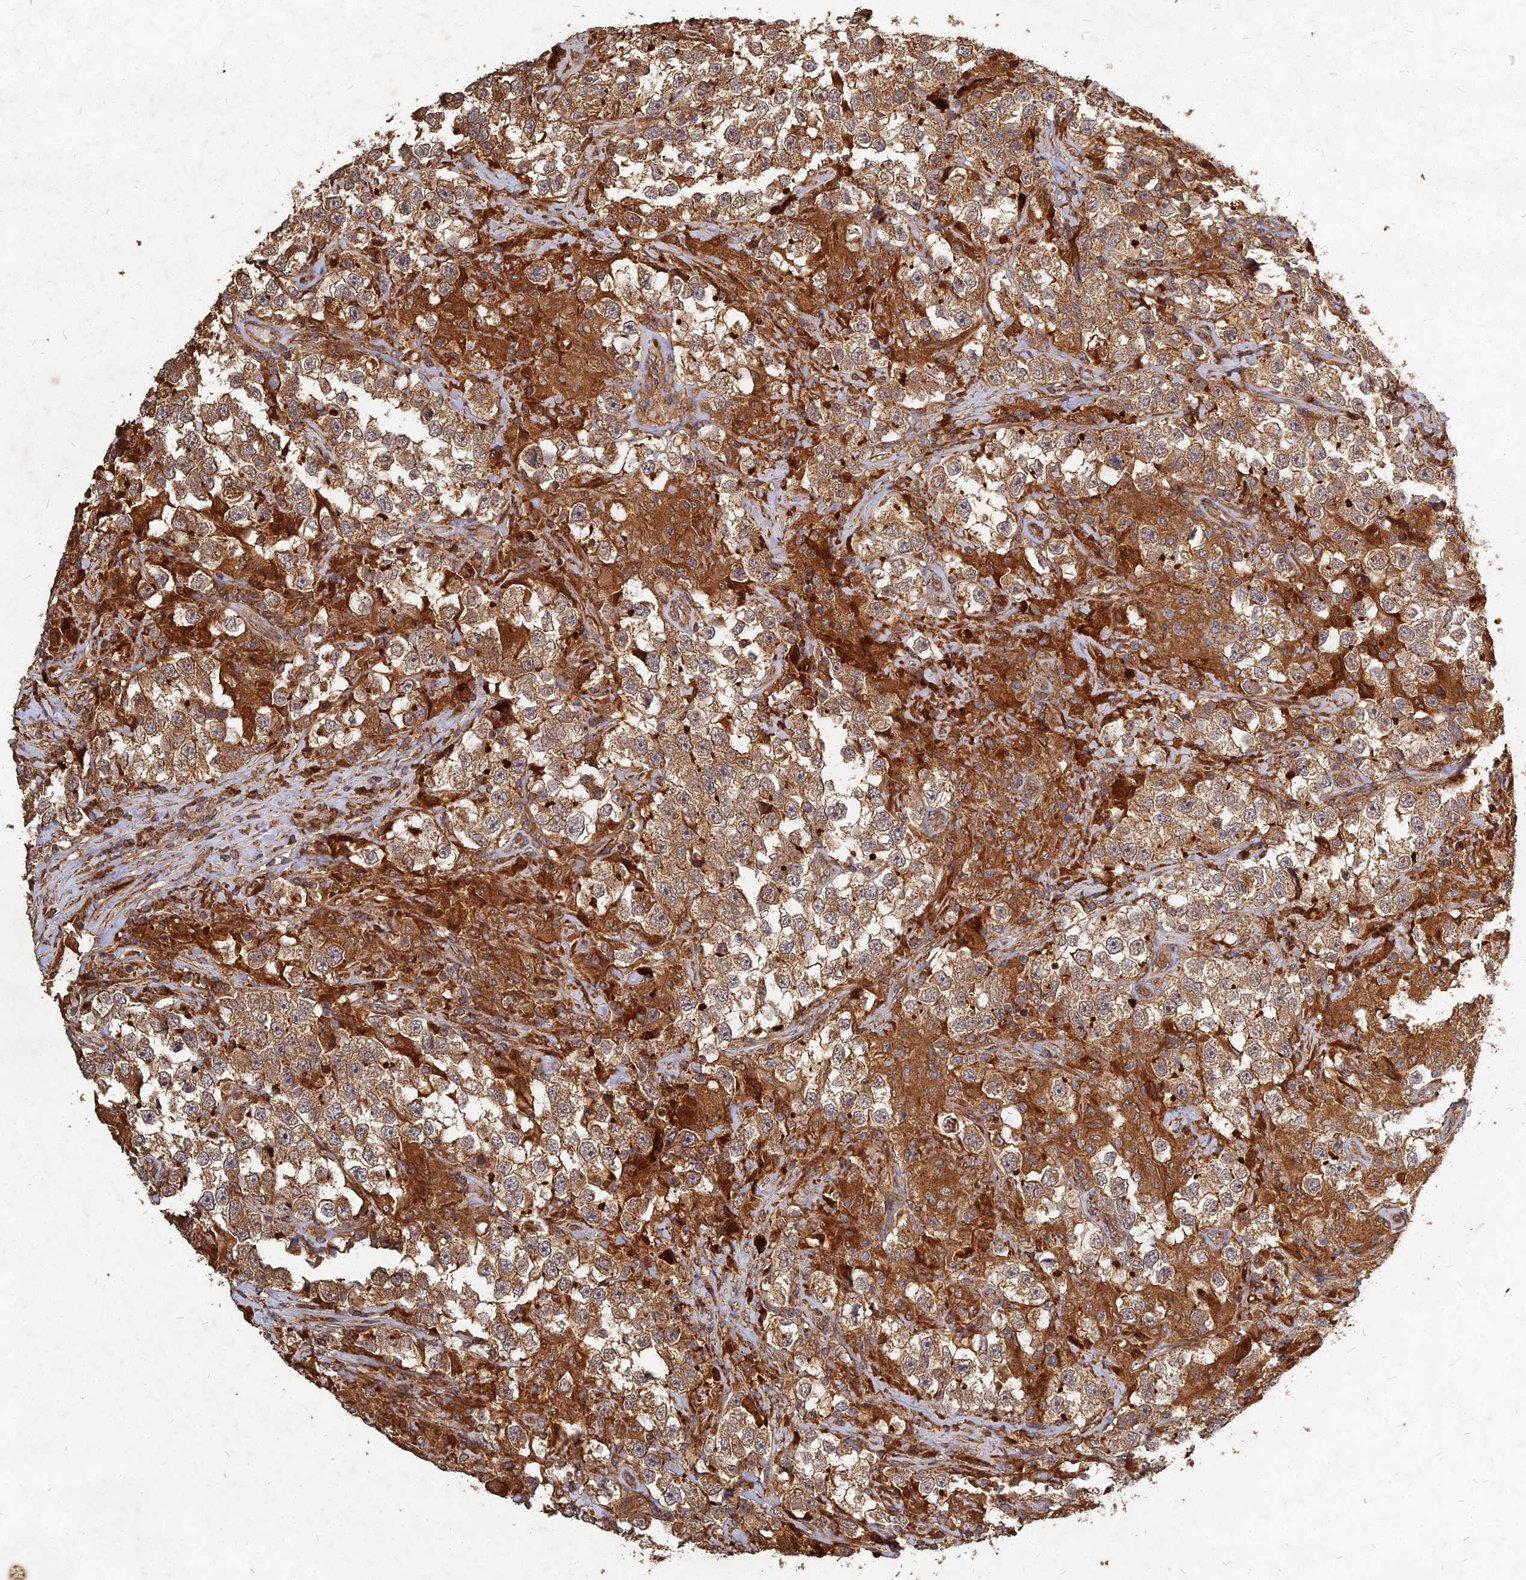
{"staining": {"intensity": "moderate", "quantity": ">75%", "location": "cytoplasmic/membranous"}, "tissue": "testis cancer", "cell_type": "Tumor cells", "image_type": "cancer", "snomed": [{"axis": "morphology", "description": "Seminoma, NOS"}, {"axis": "topography", "description": "Testis"}], "caption": "Testis cancer was stained to show a protein in brown. There is medium levels of moderate cytoplasmic/membranous expression in about >75% of tumor cells.", "gene": "UBE2W", "patient": {"sex": "male", "age": 46}}